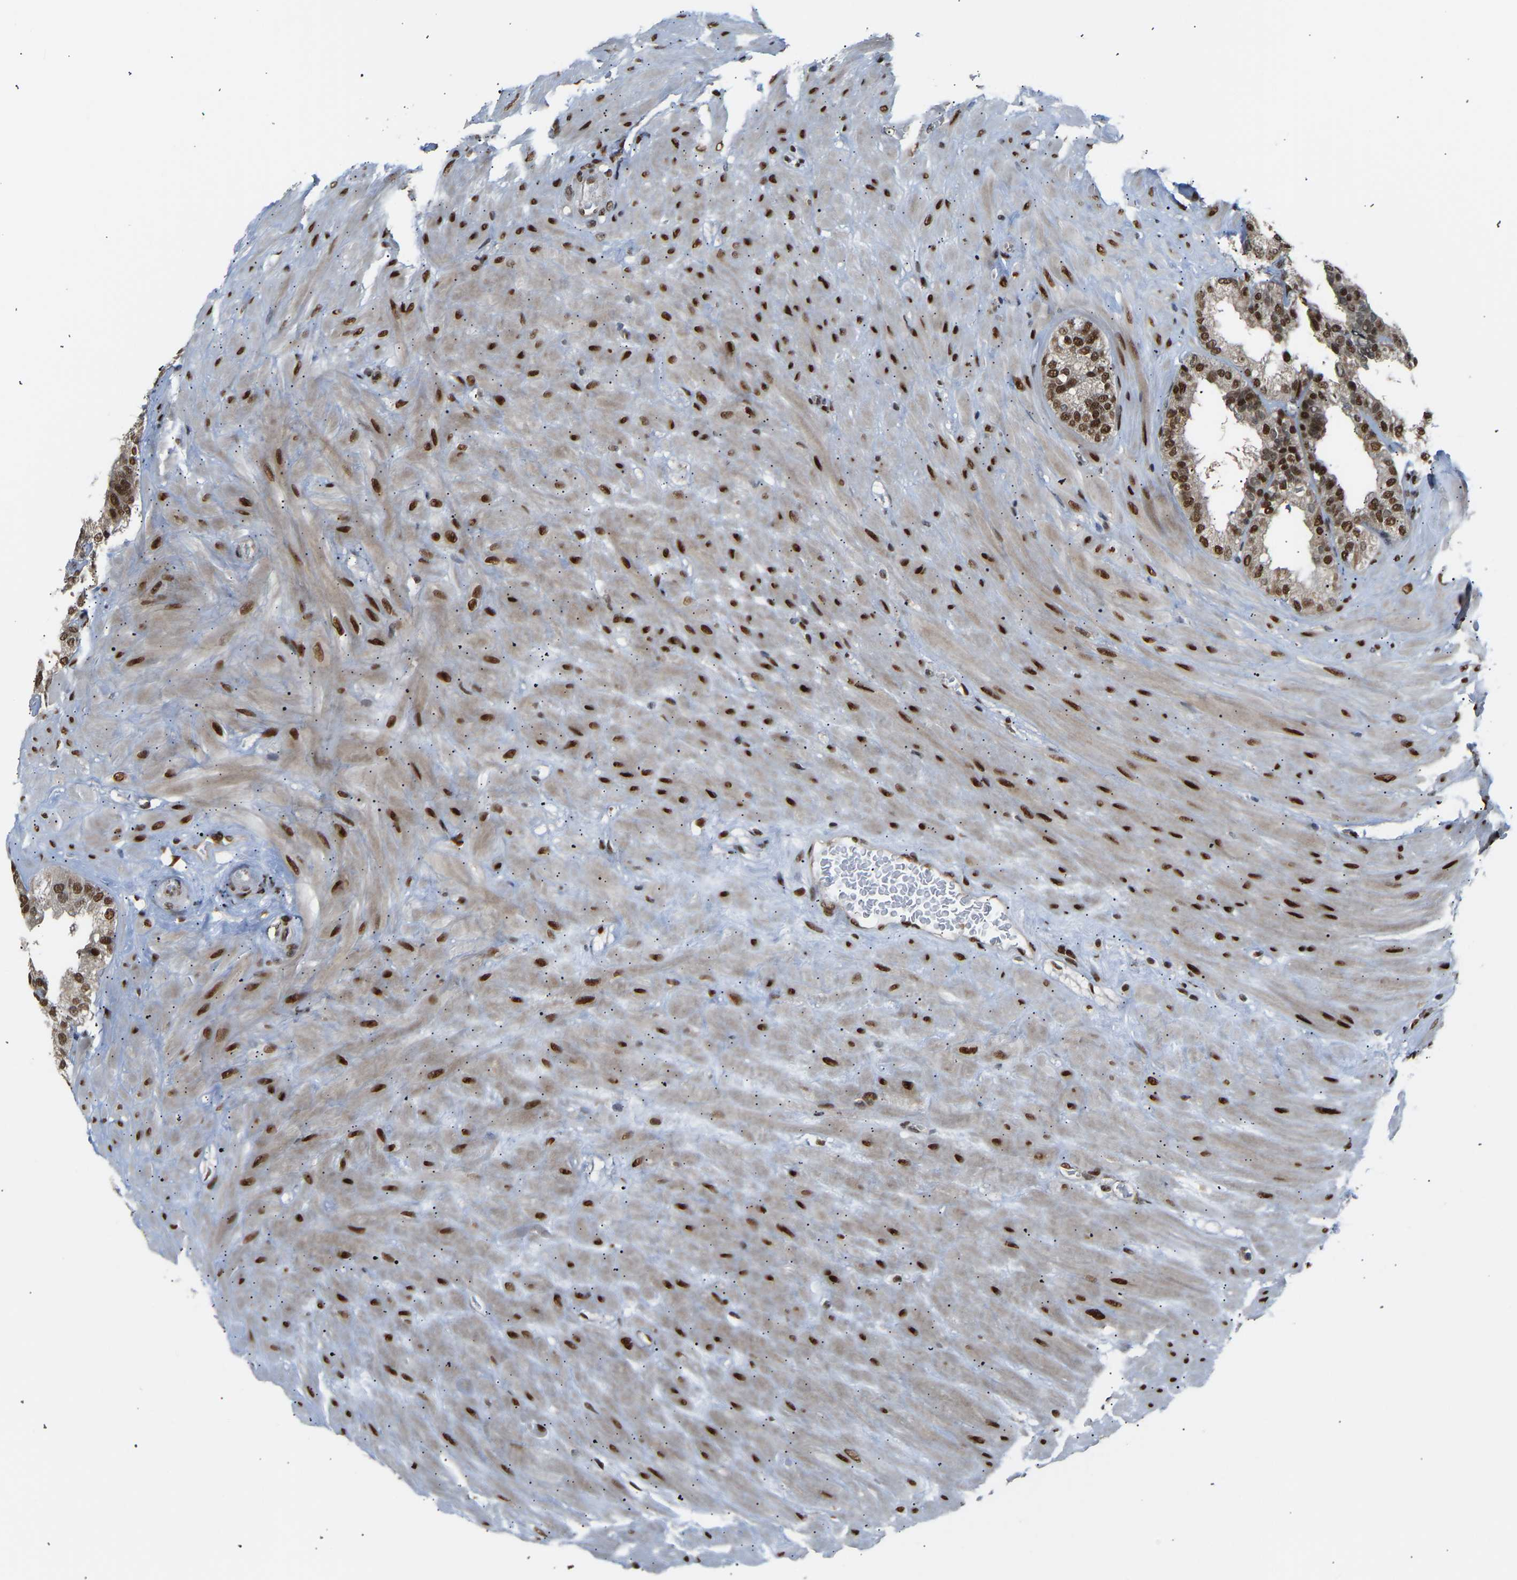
{"staining": {"intensity": "strong", "quantity": ">75%", "location": "nuclear"}, "tissue": "seminal vesicle", "cell_type": "Glandular cells", "image_type": "normal", "snomed": [{"axis": "morphology", "description": "Normal tissue, NOS"}, {"axis": "topography", "description": "Prostate"}, {"axis": "topography", "description": "Seminal veicle"}], "caption": "A high-resolution histopathology image shows immunohistochemistry (IHC) staining of benign seminal vesicle, which reveals strong nuclear expression in about >75% of glandular cells. Ihc stains the protein of interest in brown and the nuclei are stained blue.", "gene": "SSBP2", "patient": {"sex": "male", "age": 51}}